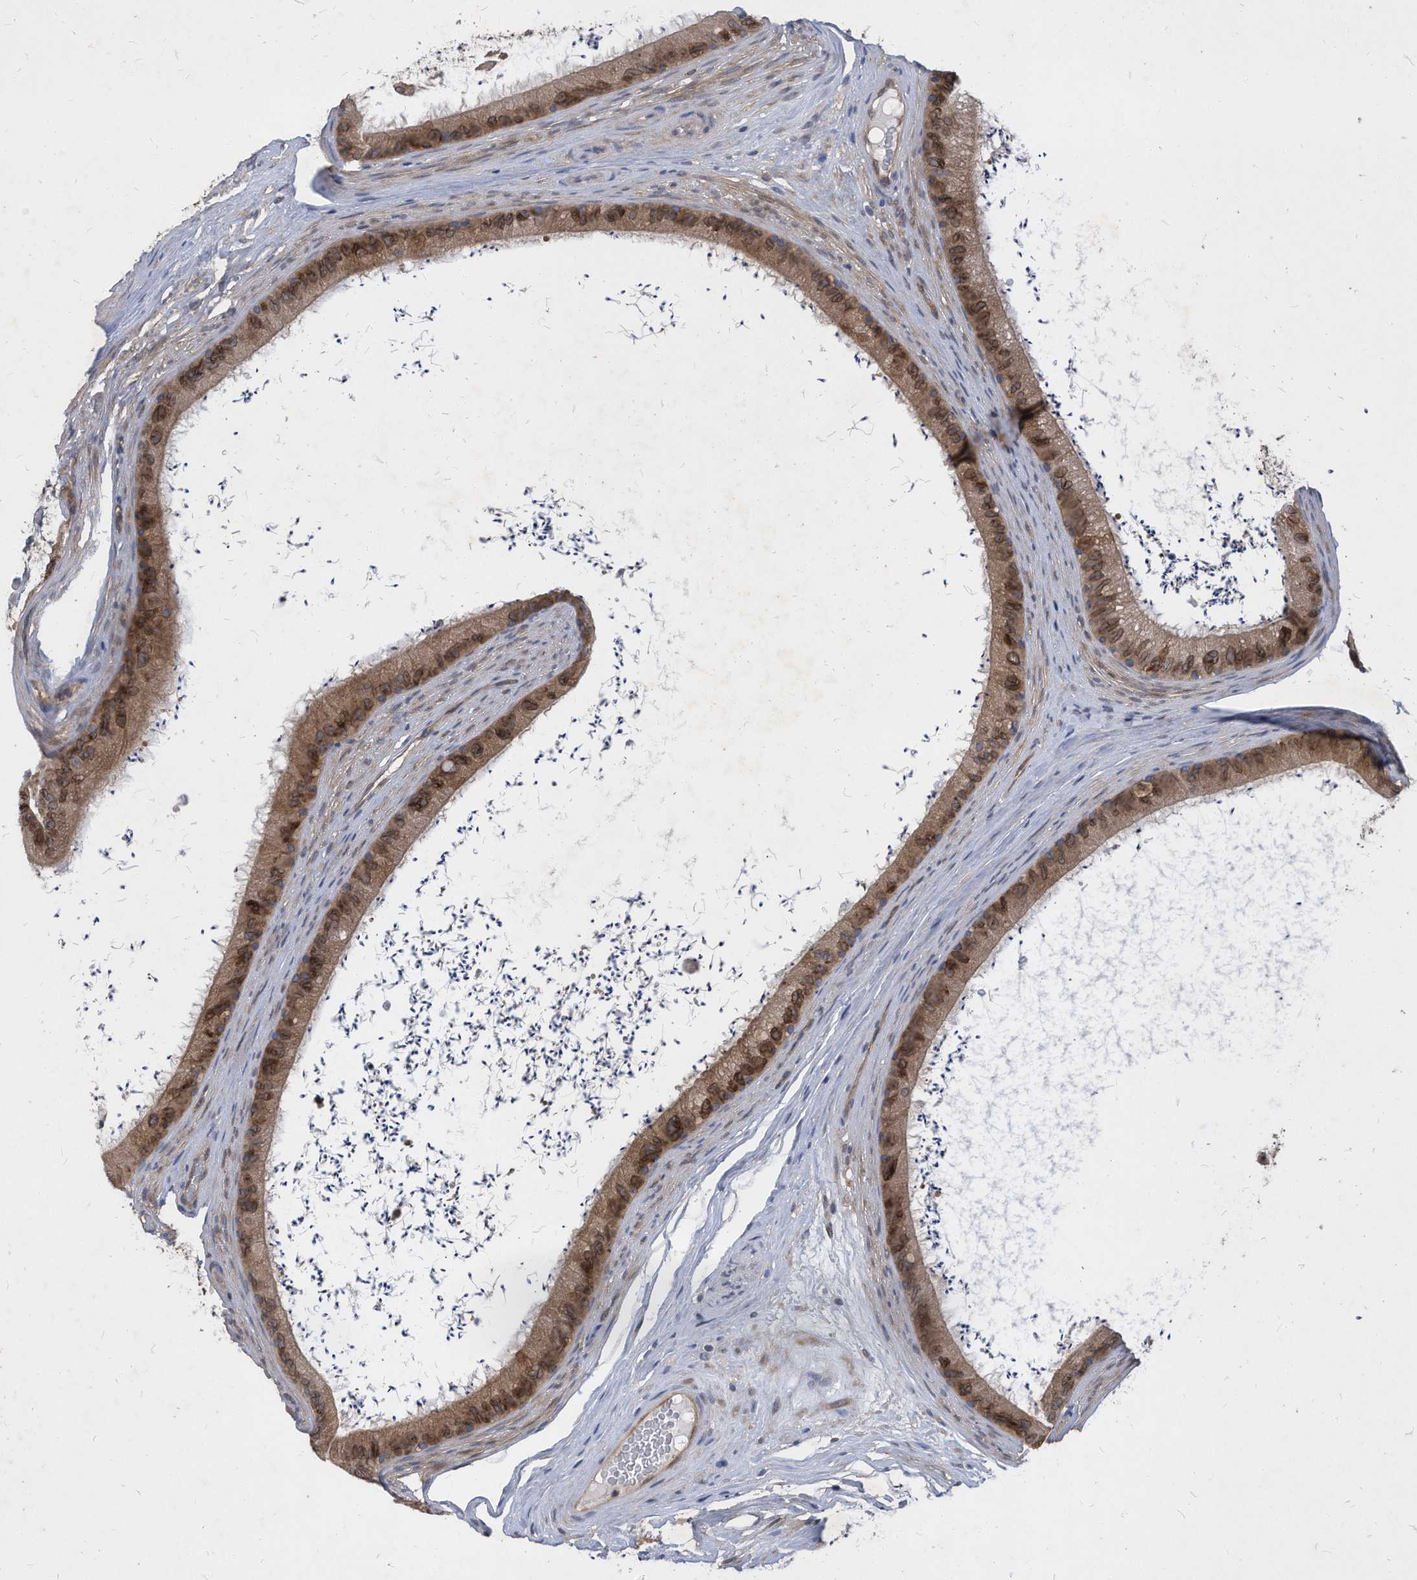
{"staining": {"intensity": "moderate", "quantity": ">75%", "location": "cytoplasmic/membranous,nuclear"}, "tissue": "epididymis", "cell_type": "Glandular cells", "image_type": "normal", "snomed": [{"axis": "morphology", "description": "Normal tissue, NOS"}, {"axis": "topography", "description": "Epididymis, spermatic cord, NOS"}], "caption": "Glandular cells demonstrate medium levels of moderate cytoplasmic/membranous,nuclear positivity in approximately >75% of cells in unremarkable epididymis. The staining is performed using DAB brown chromogen to label protein expression. The nuclei are counter-stained blue using hematoxylin.", "gene": "KPNB1", "patient": {"sex": "male", "age": 50}}